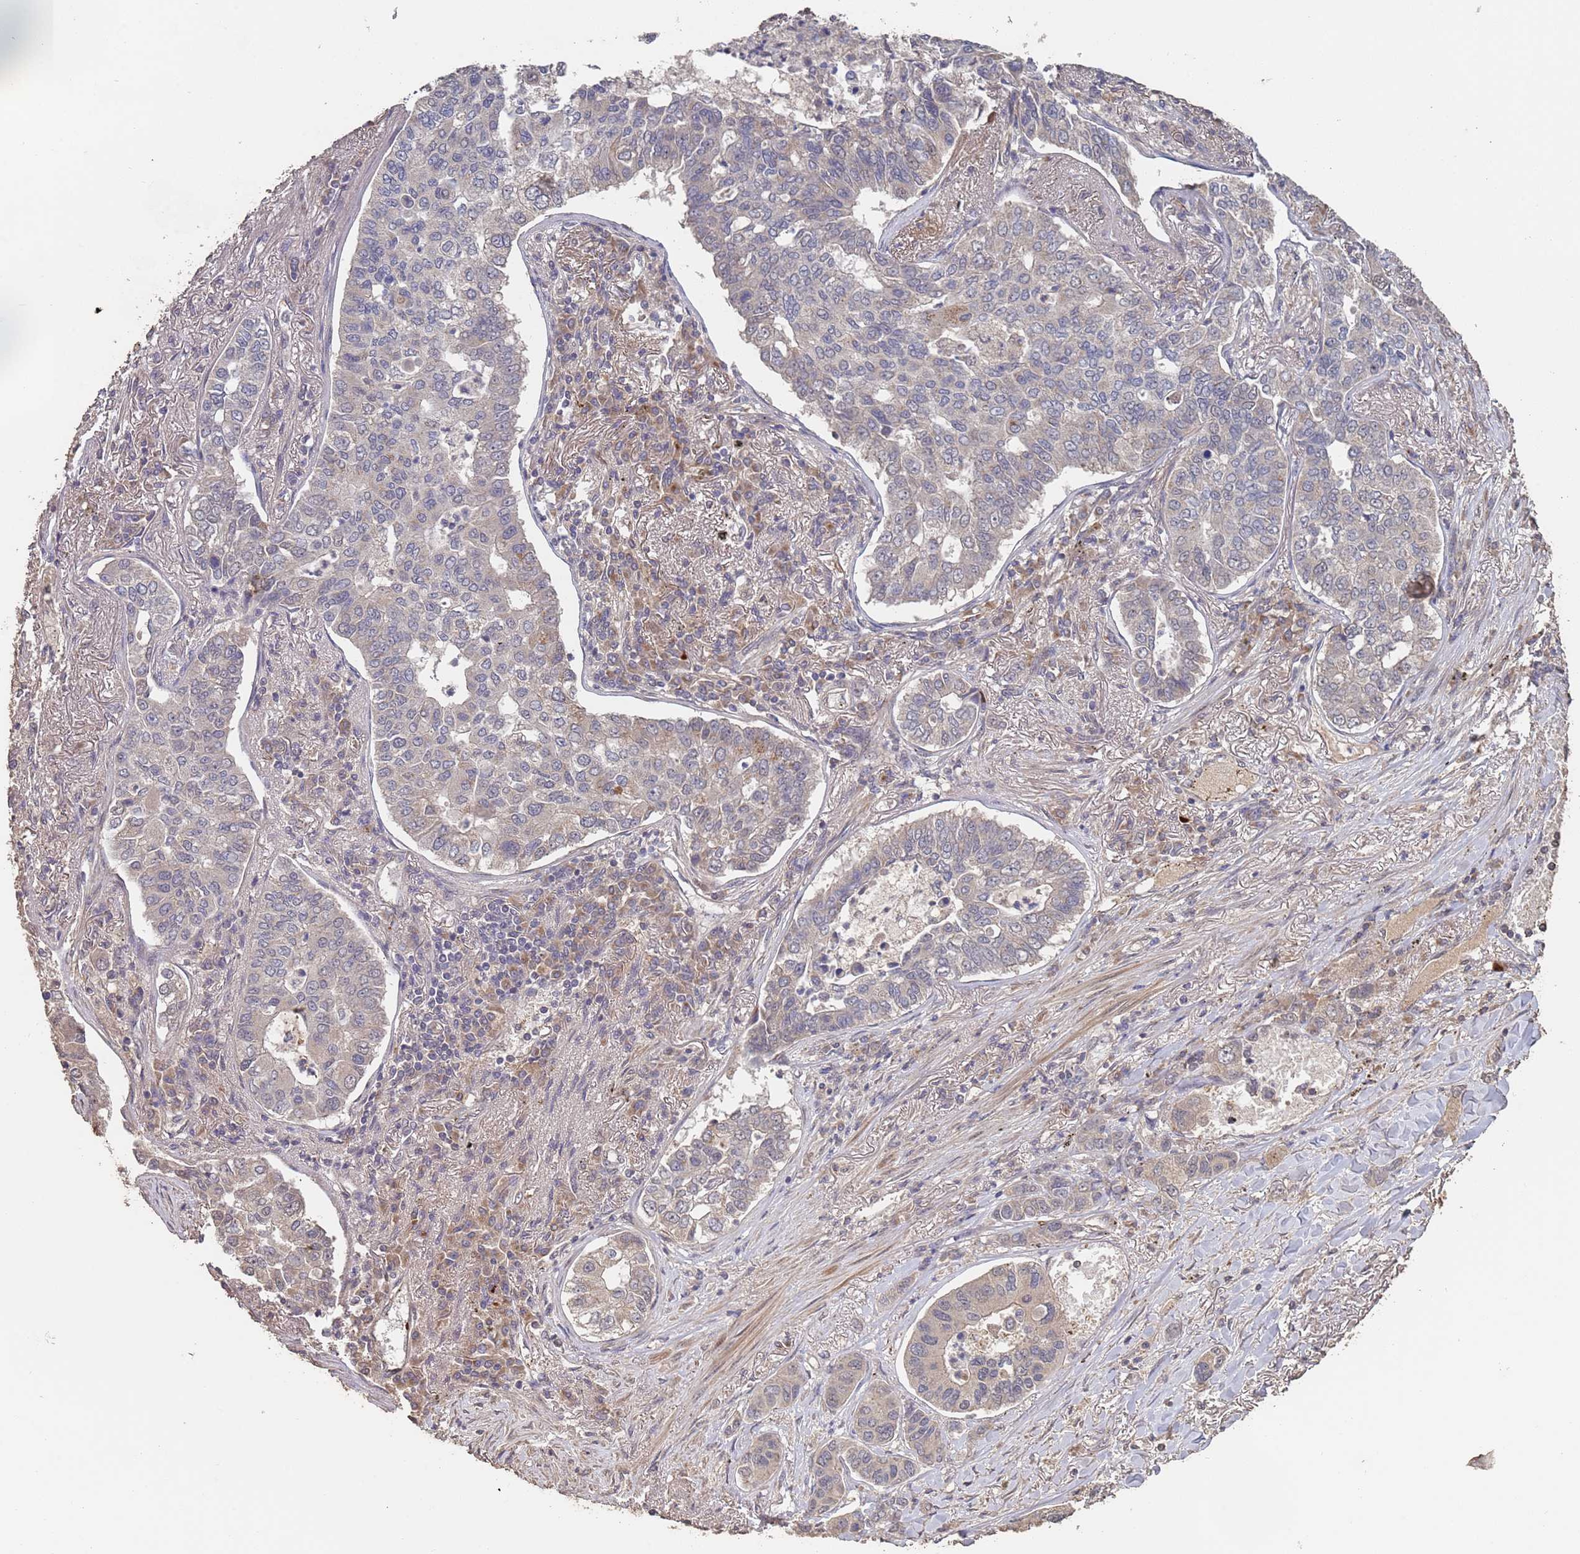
{"staining": {"intensity": "negative", "quantity": "none", "location": "none"}, "tissue": "lung cancer", "cell_type": "Tumor cells", "image_type": "cancer", "snomed": [{"axis": "morphology", "description": "Adenocarcinoma, NOS"}, {"axis": "topography", "description": "Lung"}], "caption": "High power microscopy photomicrograph of an immunohistochemistry photomicrograph of adenocarcinoma (lung), revealing no significant expression in tumor cells.", "gene": "FRAT1", "patient": {"sex": "male", "age": 49}}